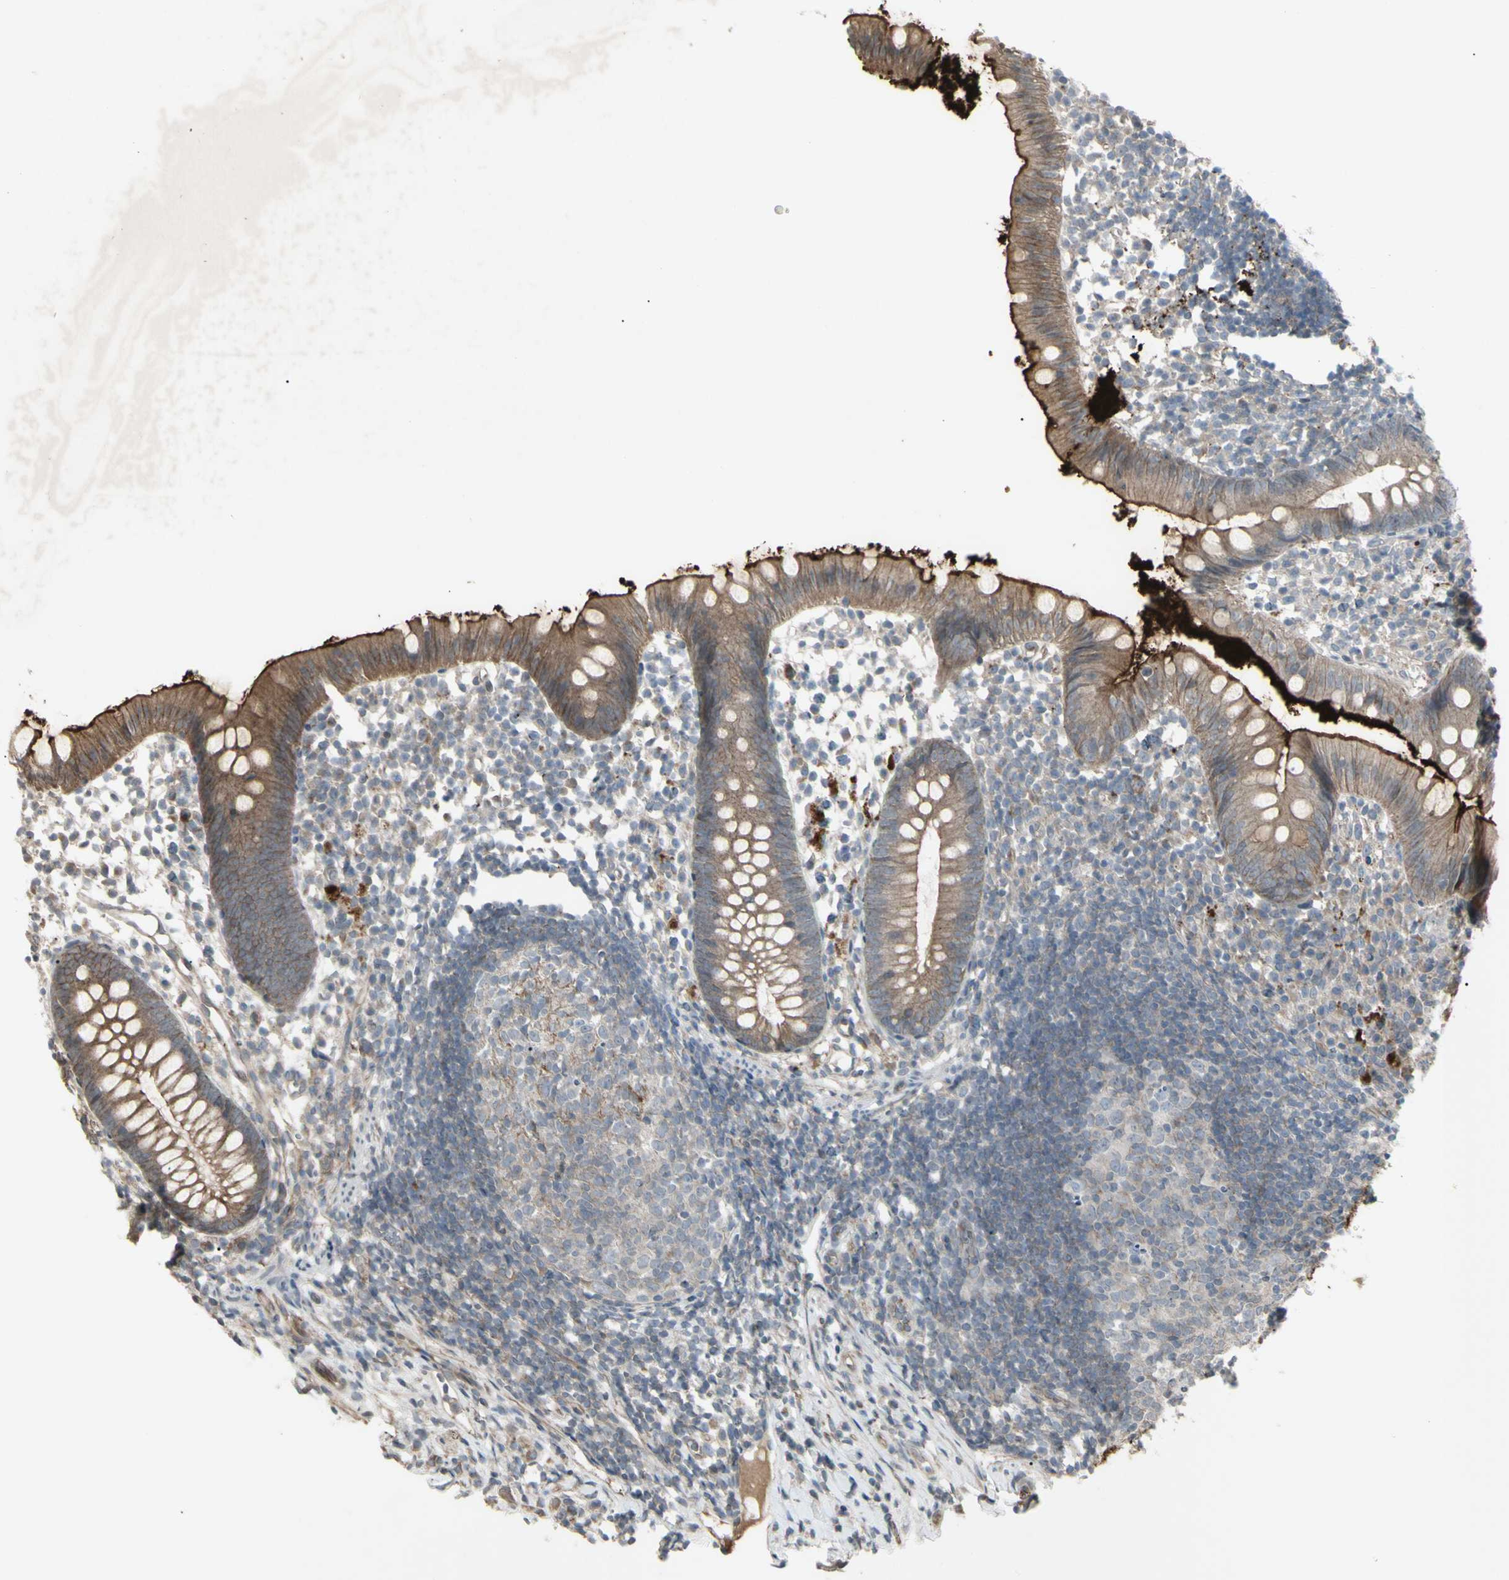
{"staining": {"intensity": "moderate", "quantity": ">75%", "location": "cytoplasmic/membranous"}, "tissue": "appendix", "cell_type": "Glandular cells", "image_type": "normal", "snomed": [{"axis": "morphology", "description": "Normal tissue, NOS"}, {"axis": "topography", "description": "Appendix"}], "caption": "Normal appendix reveals moderate cytoplasmic/membranous positivity in about >75% of glandular cells, visualized by immunohistochemistry. (Stains: DAB (3,3'-diaminobenzidine) in brown, nuclei in blue, Microscopy: brightfield microscopy at high magnification).", "gene": "JAG1", "patient": {"sex": "female", "age": 20}}